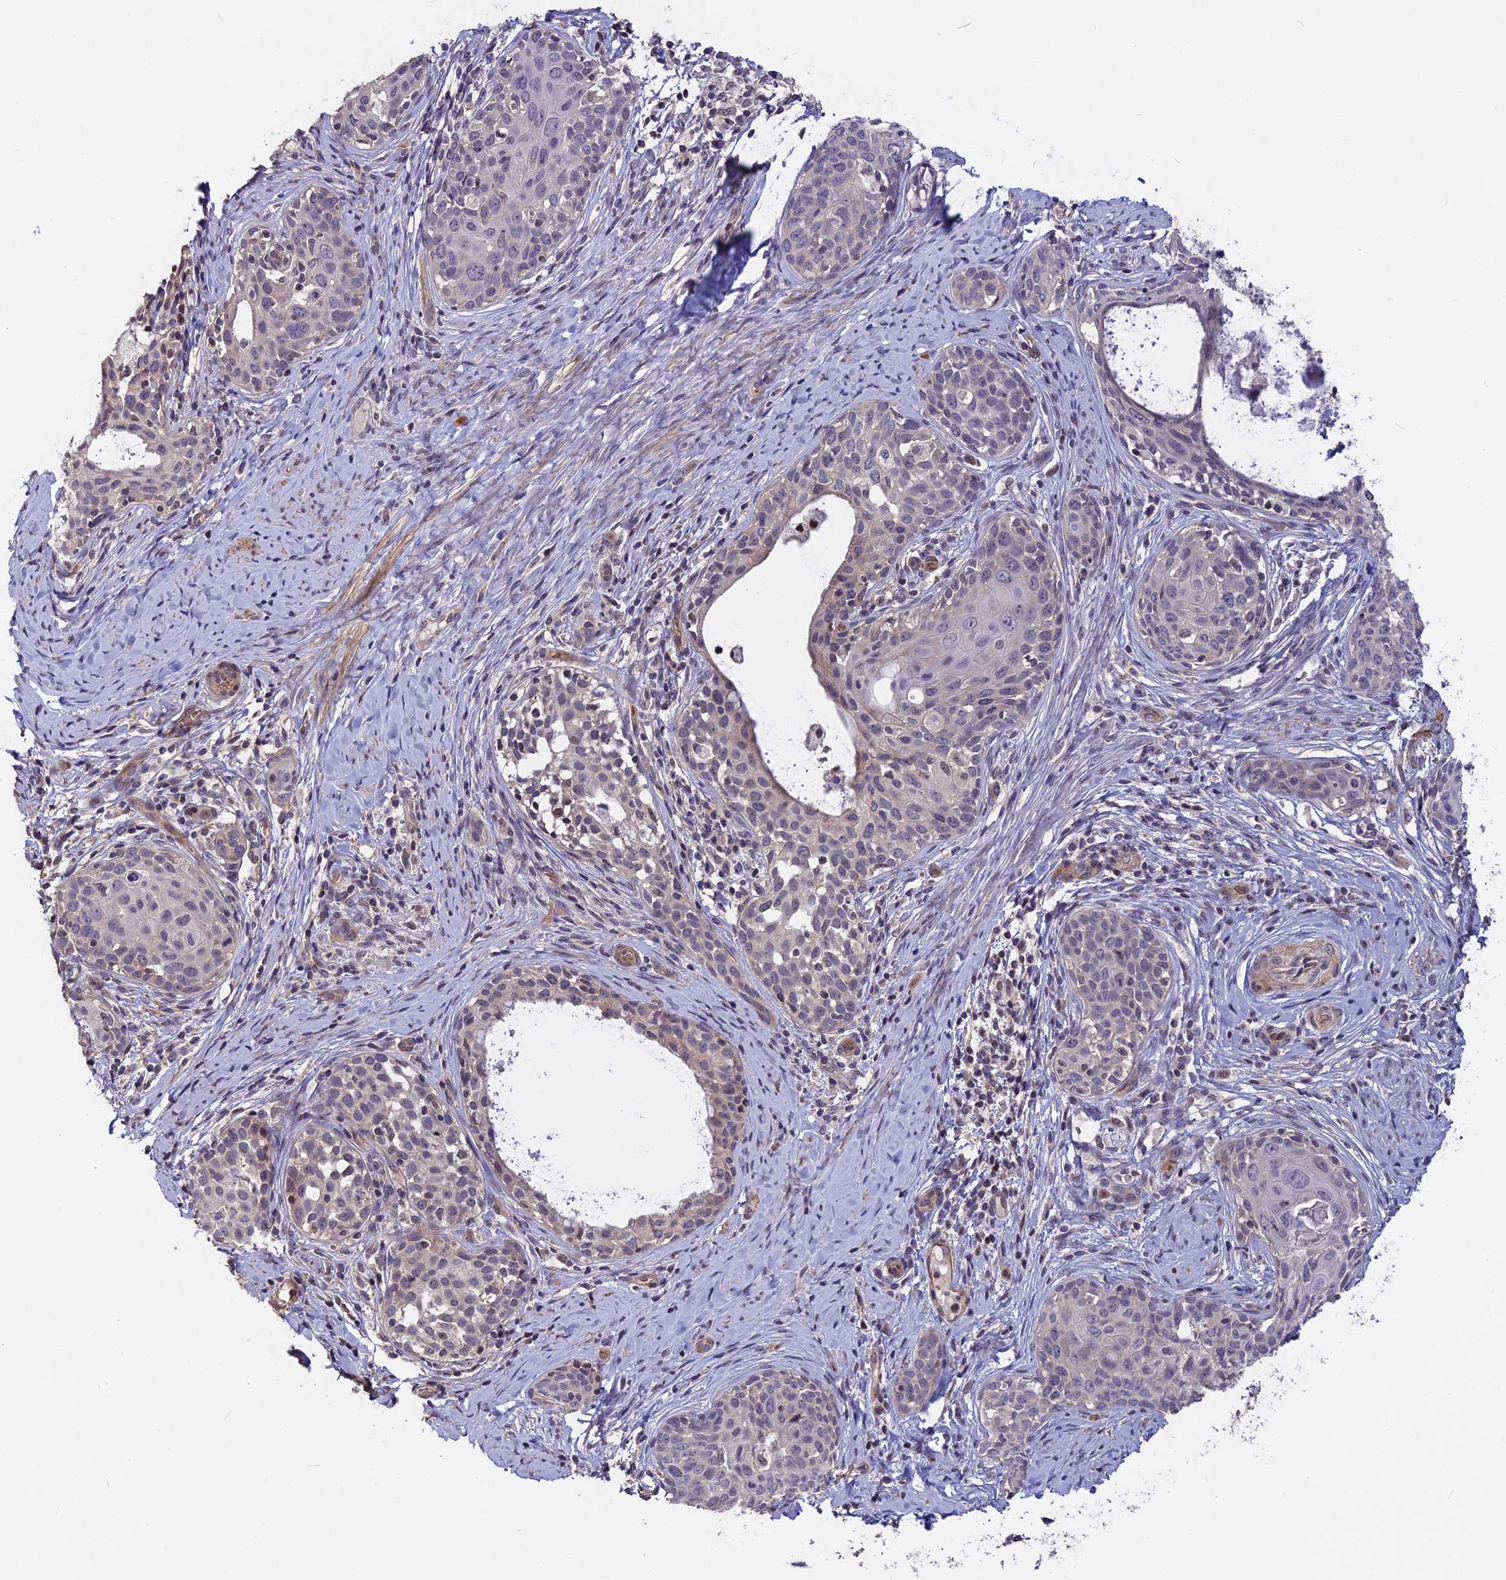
{"staining": {"intensity": "negative", "quantity": "none", "location": "none"}, "tissue": "cervical cancer", "cell_type": "Tumor cells", "image_type": "cancer", "snomed": [{"axis": "morphology", "description": "Squamous cell carcinoma, NOS"}, {"axis": "morphology", "description": "Adenocarcinoma, NOS"}, {"axis": "topography", "description": "Cervix"}], "caption": "An image of cervical squamous cell carcinoma stained for a protein displays no brown staining in tumor cells. The staining was performed using DAB (3,3'-diaminobenzidine) to visualize the protein expression in brown, while the nuclei were stained in blue with hematoxylin (Magnification: 20x).", "gene": "ZC3H10", "patient": {"sex": "female", "age": 52}}